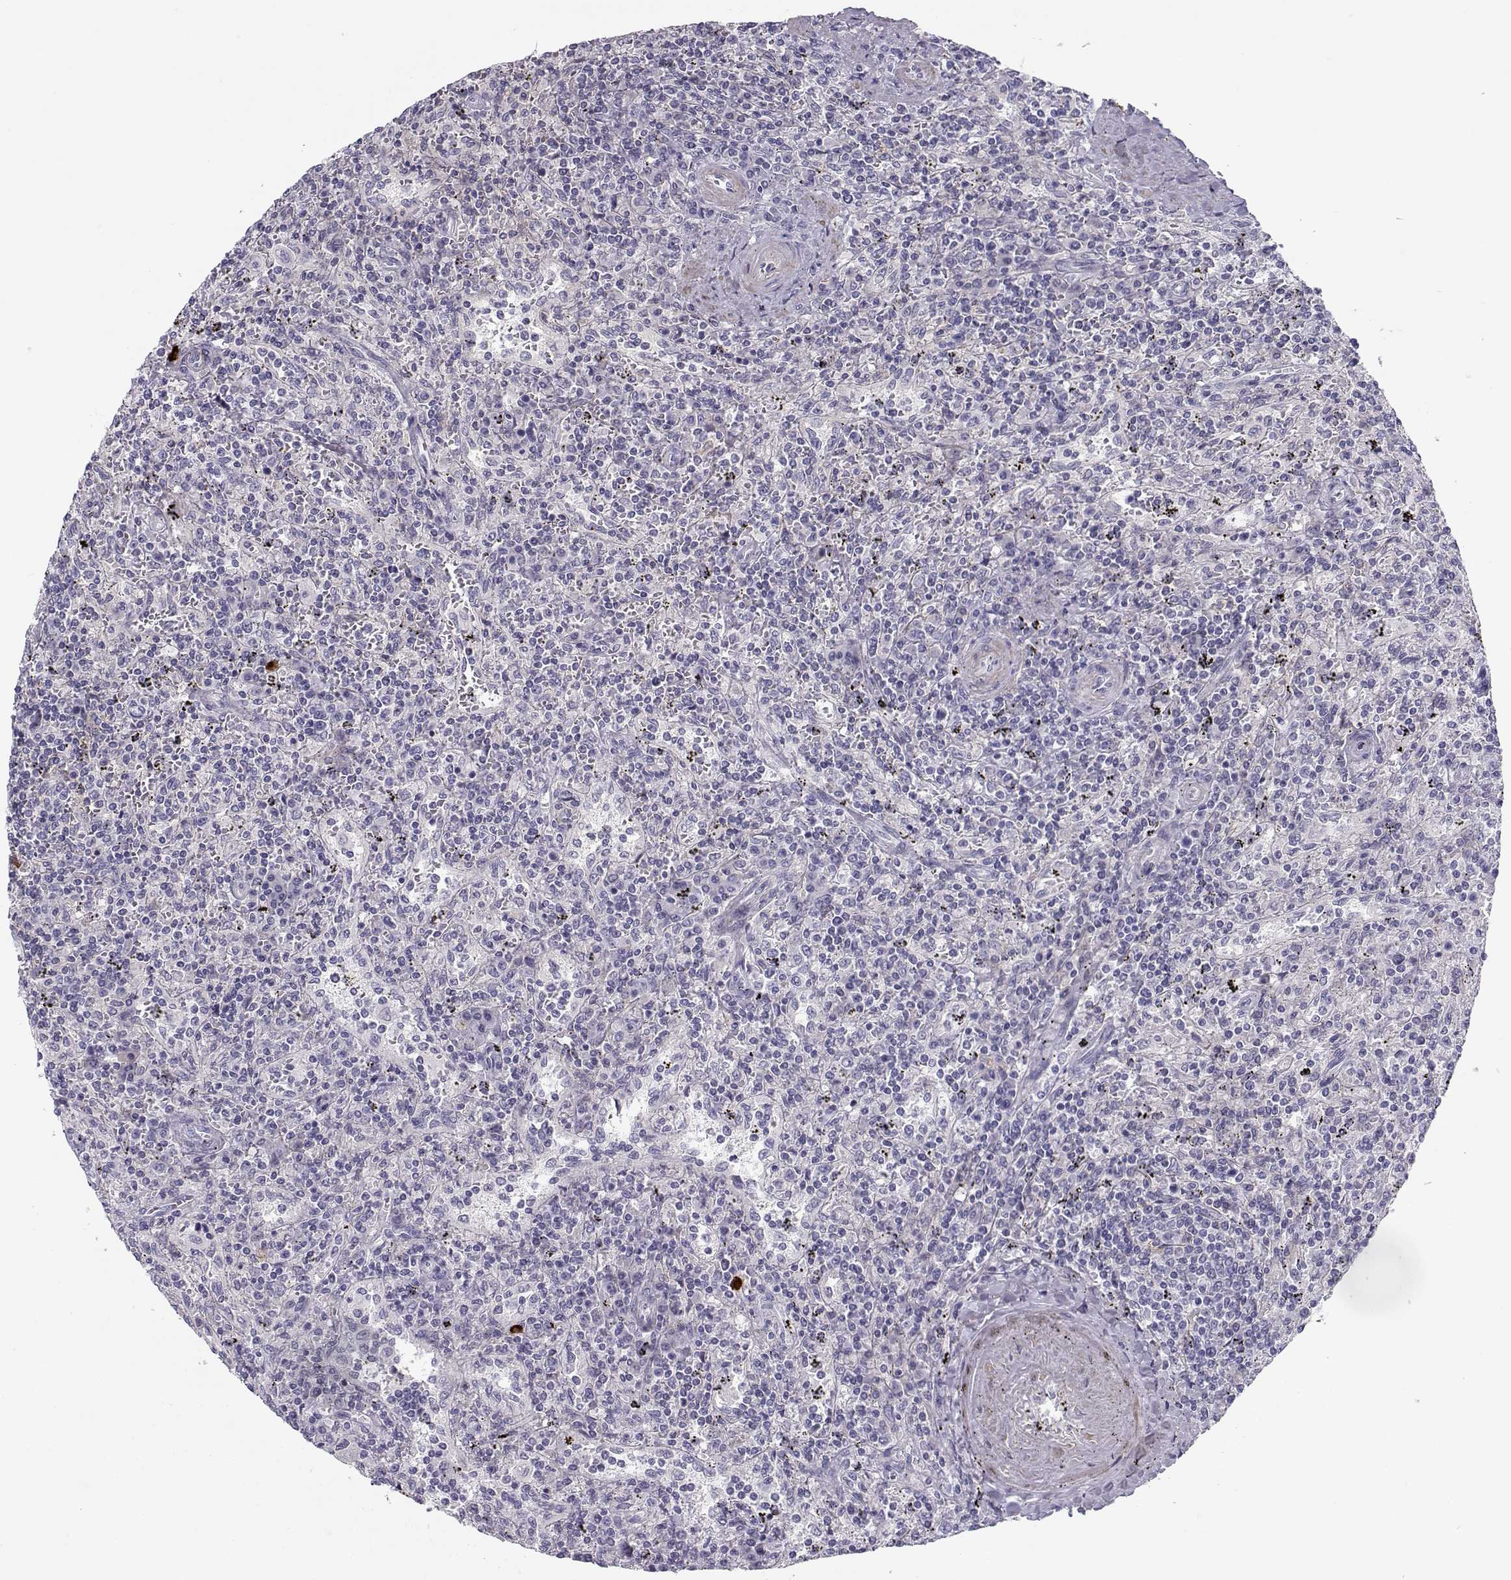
{"staining": {"intensity": "negative", "quantity": "none", "location": "none"}, "tissue": "lymphoma", "cell_type": "Tumor cells", "image_type": "cancer", "snomed": [{"axis": "morphology", "description": "Malignant lymphoma, non-Hodgkin's type, Low grade"}, {"axis": "topography", "description": "Spleen"}], "caption": "Tumor cells show no significant positivity in lymphoma.", "gene": "CREB3L3", "patient": {"sex": "male", "age": 62}}